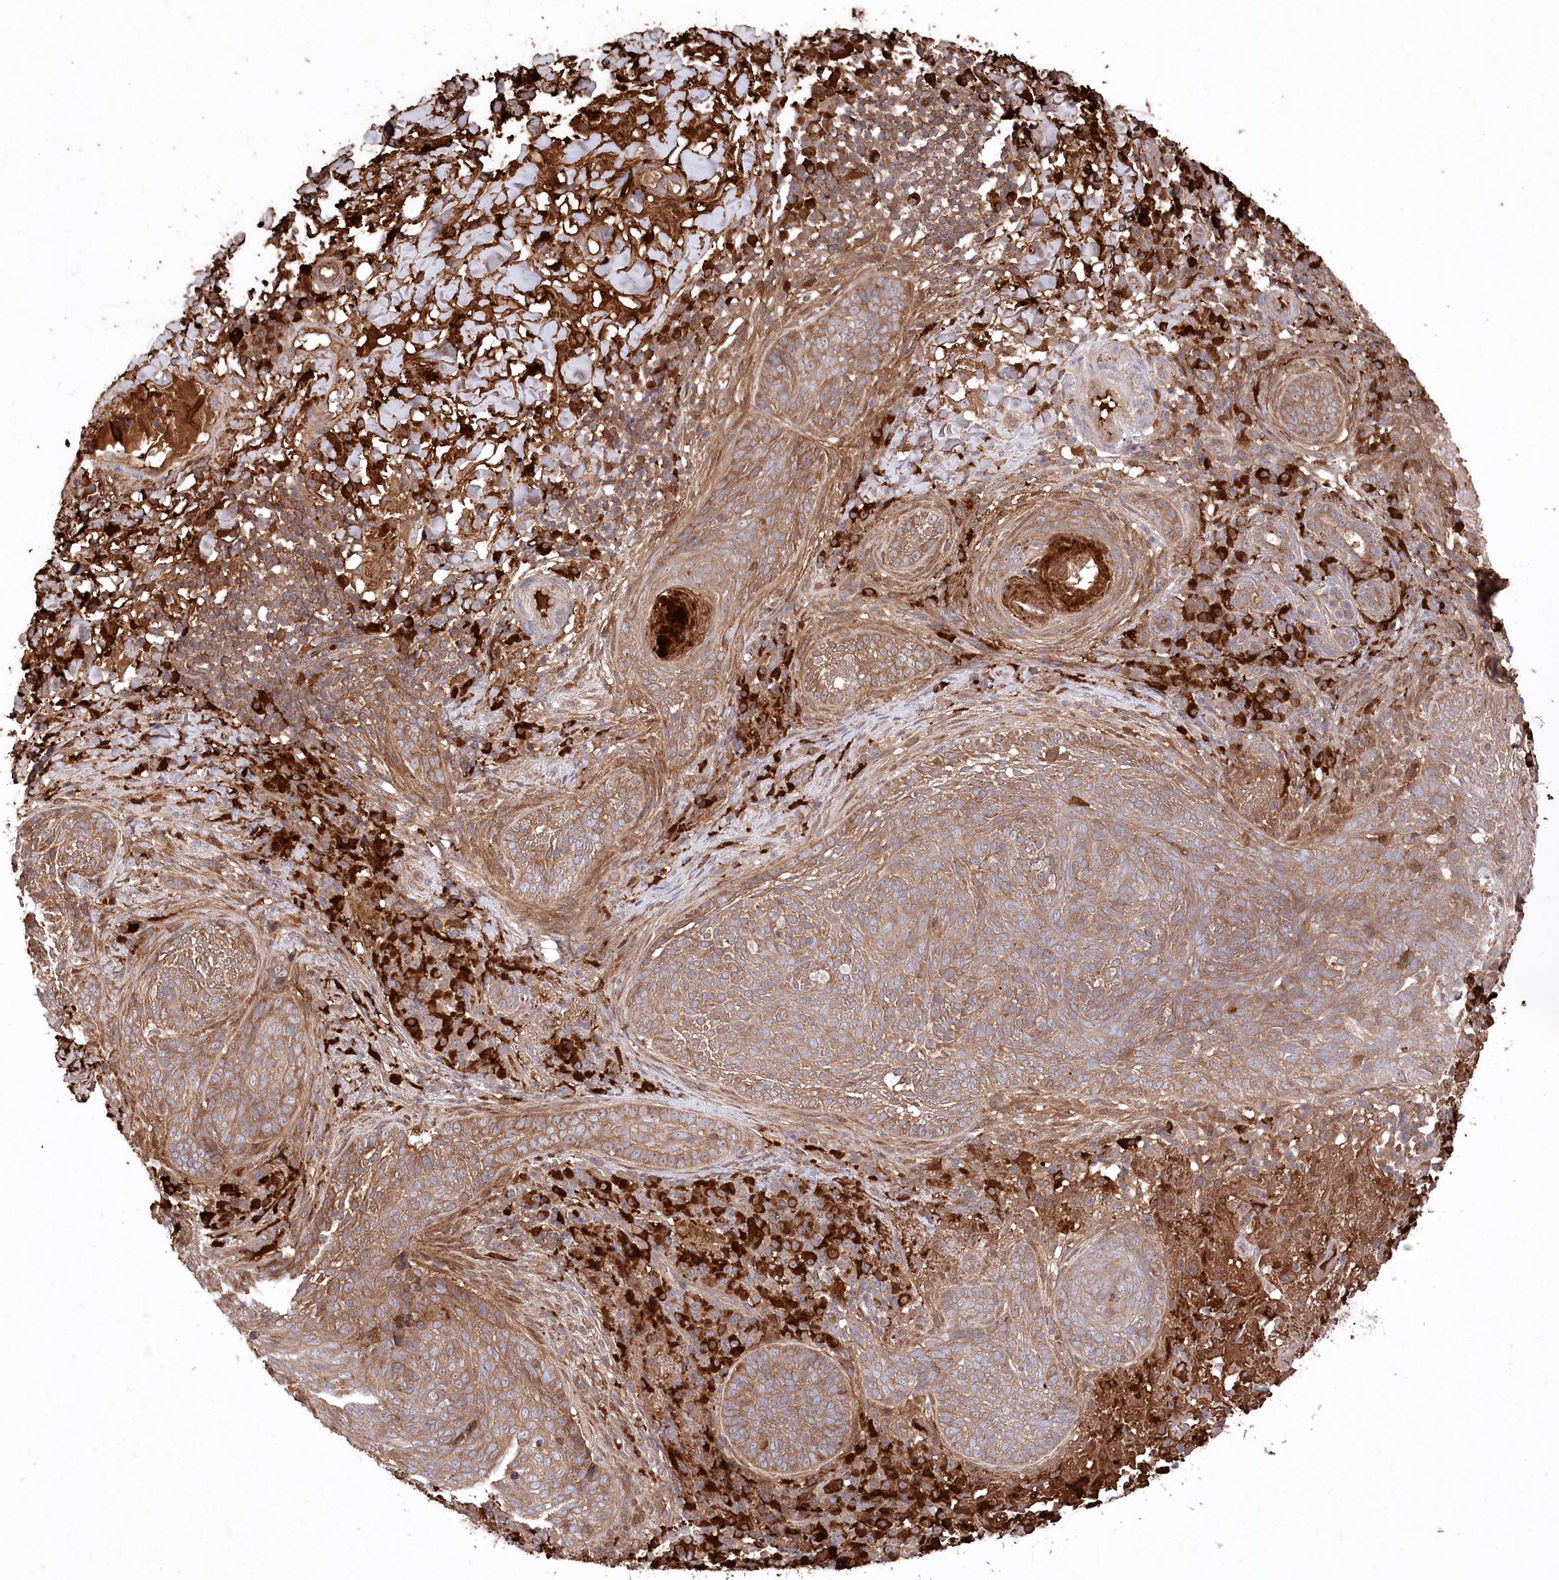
{"staining": {"intensity": "moderate", "quantity": ">75%", "location": "cytoplasmic/membranous"}, "tissue": "skin cancer", "cell_type": "Tumor cells", "image_type": "cancer", "snomed": [{"axis": "morphology", "description": "Basal cell carcinoma"}, {"axis": "topography", "description": "Skin"}], "caption": "Immunohistochemical staining of skin cancer (basal cell carcinoma) reveals moderate cytoplasmic/membranous protein positivity in about >75% of tumor cells.", "gene": "PPP1R21", "patient": {"sex": "male", "age": 85}}